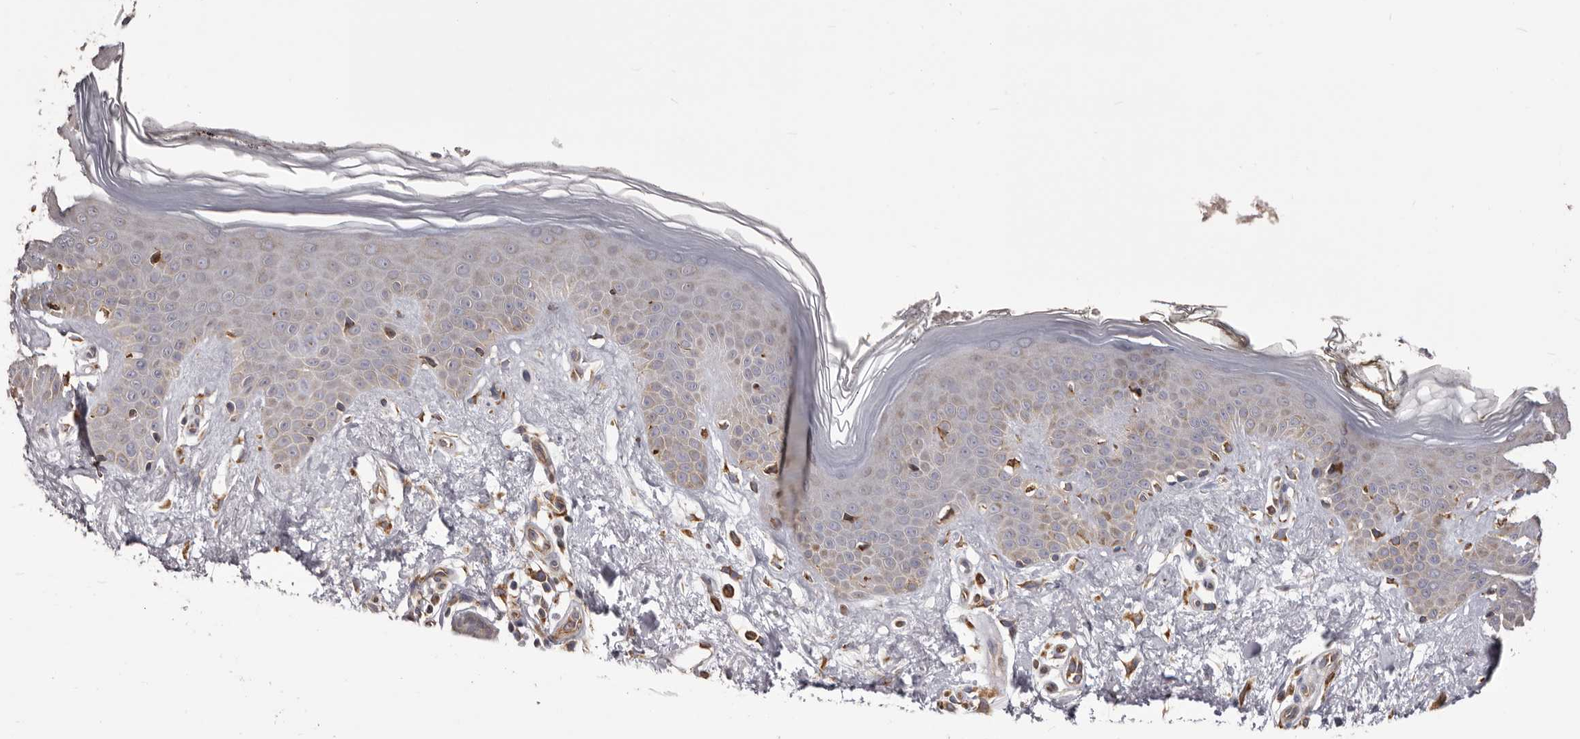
{"staining": {"intensity": "moderate", "quantity": ">75%", "location": "cytoplasmic/membranous"}, "tissue": "skin", "cell_type": "Fibroblasts", "image_type": "normal", "snomed": [{"axis": "morphology", "description": "Normal tissue, NOS"}, {"axis": "topography", "description": "Skin"}], "caption": "The histopathology image reveals immunohistochemical staining of unremarkable skin. There is moderate cytoplasmic/membranous staining is identified in approximately >75% of fibroblasts.", "gene": "QRSL1", "patient": {"sex": "female", "age": 64}}